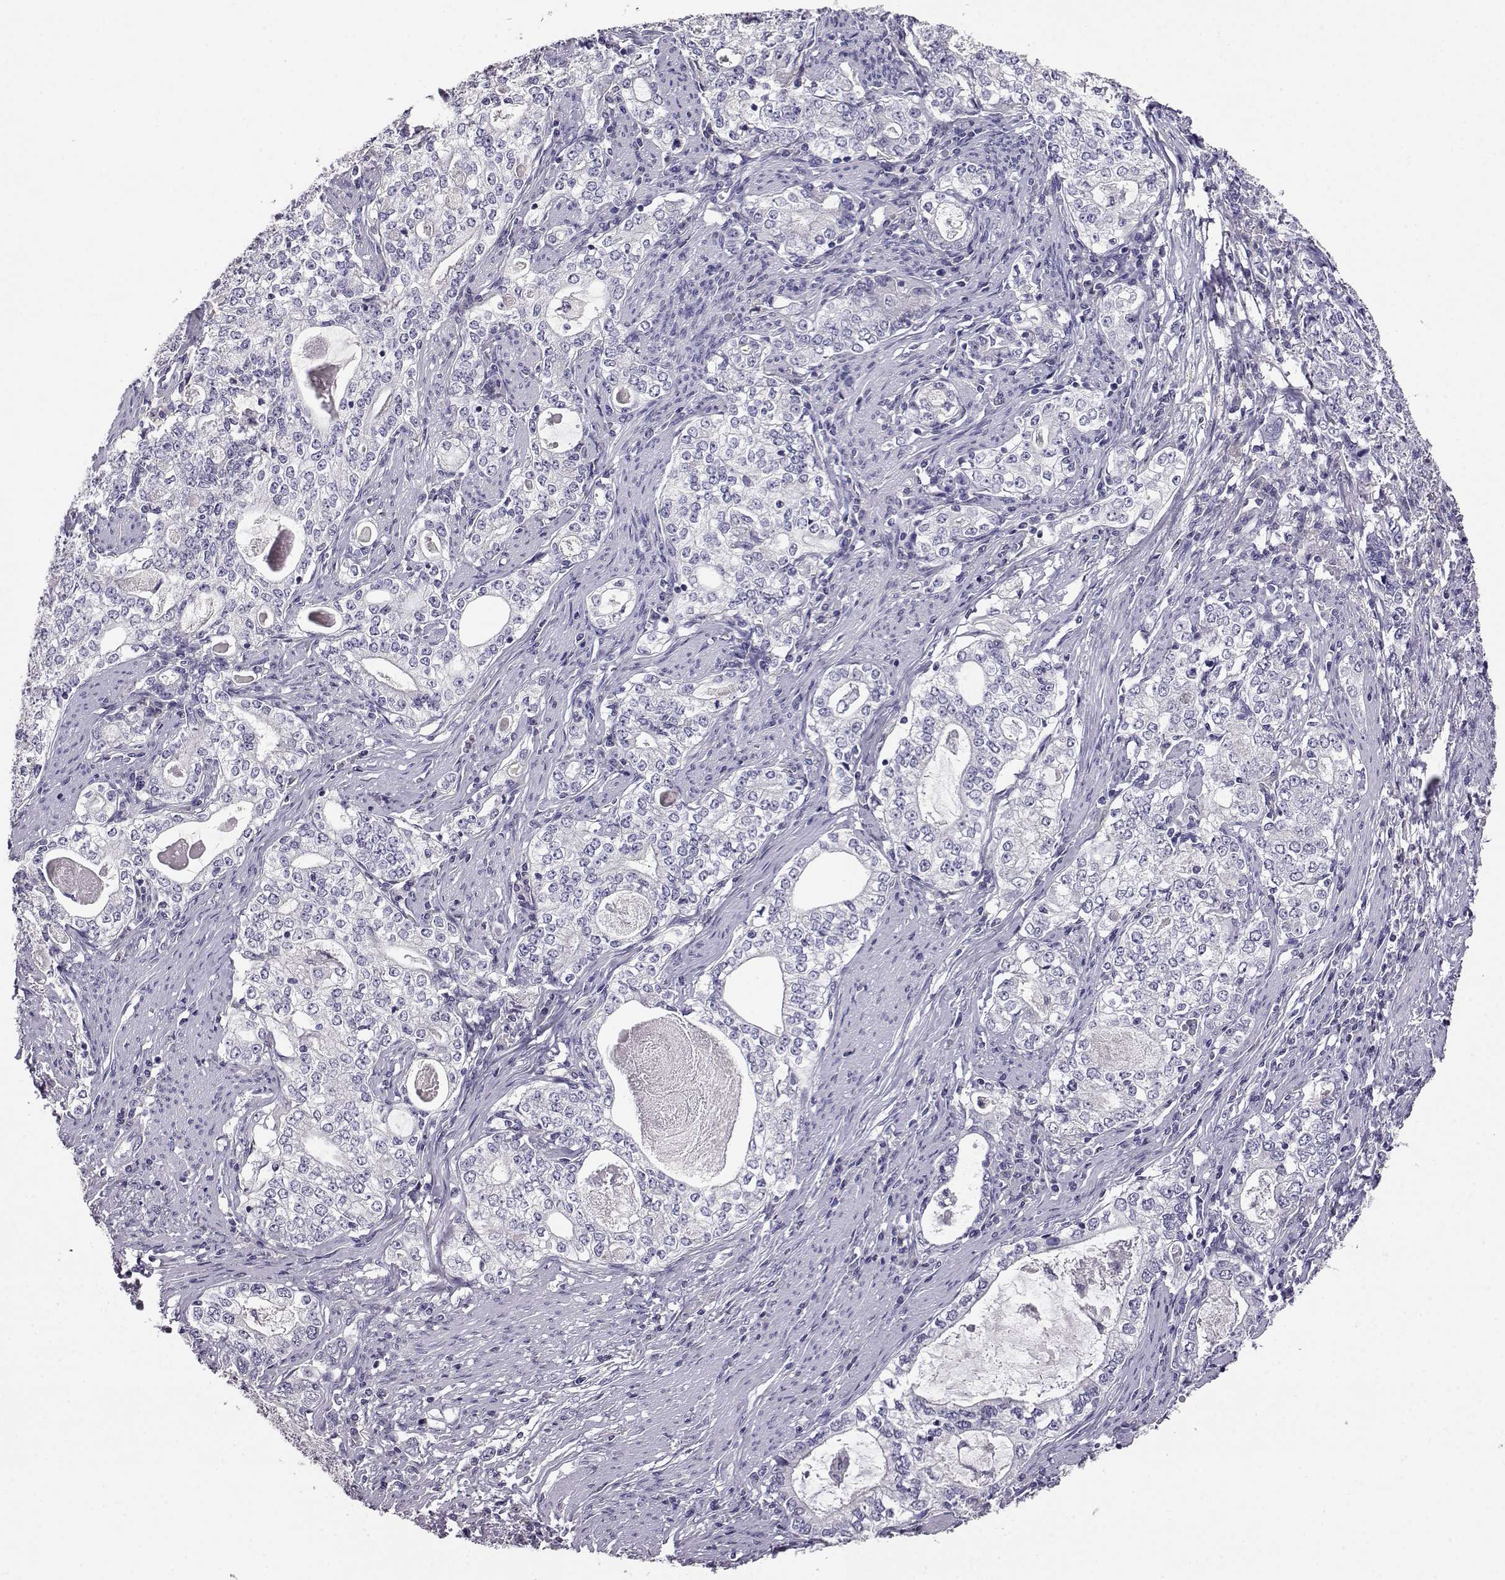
{"staining": {"intensity": "negative", "quantity": "none", "location": "none"}, "tissue": "stomach cancer", "cell_type": "Tumor cells", "image_type": "cancer", "snomed": [{"axis": "morphology", "description": "Adenocarcinoma, NOS"}, {"axis": "topography", "description": "Stomach, lower"}], "caption": "Immunohistochemistry of human stomach cancer (adenocarcinoma) exhibits no expression in tumor cells.", "gene": "AKR1B1", "patient": {"sex": "female", "age": 72}}